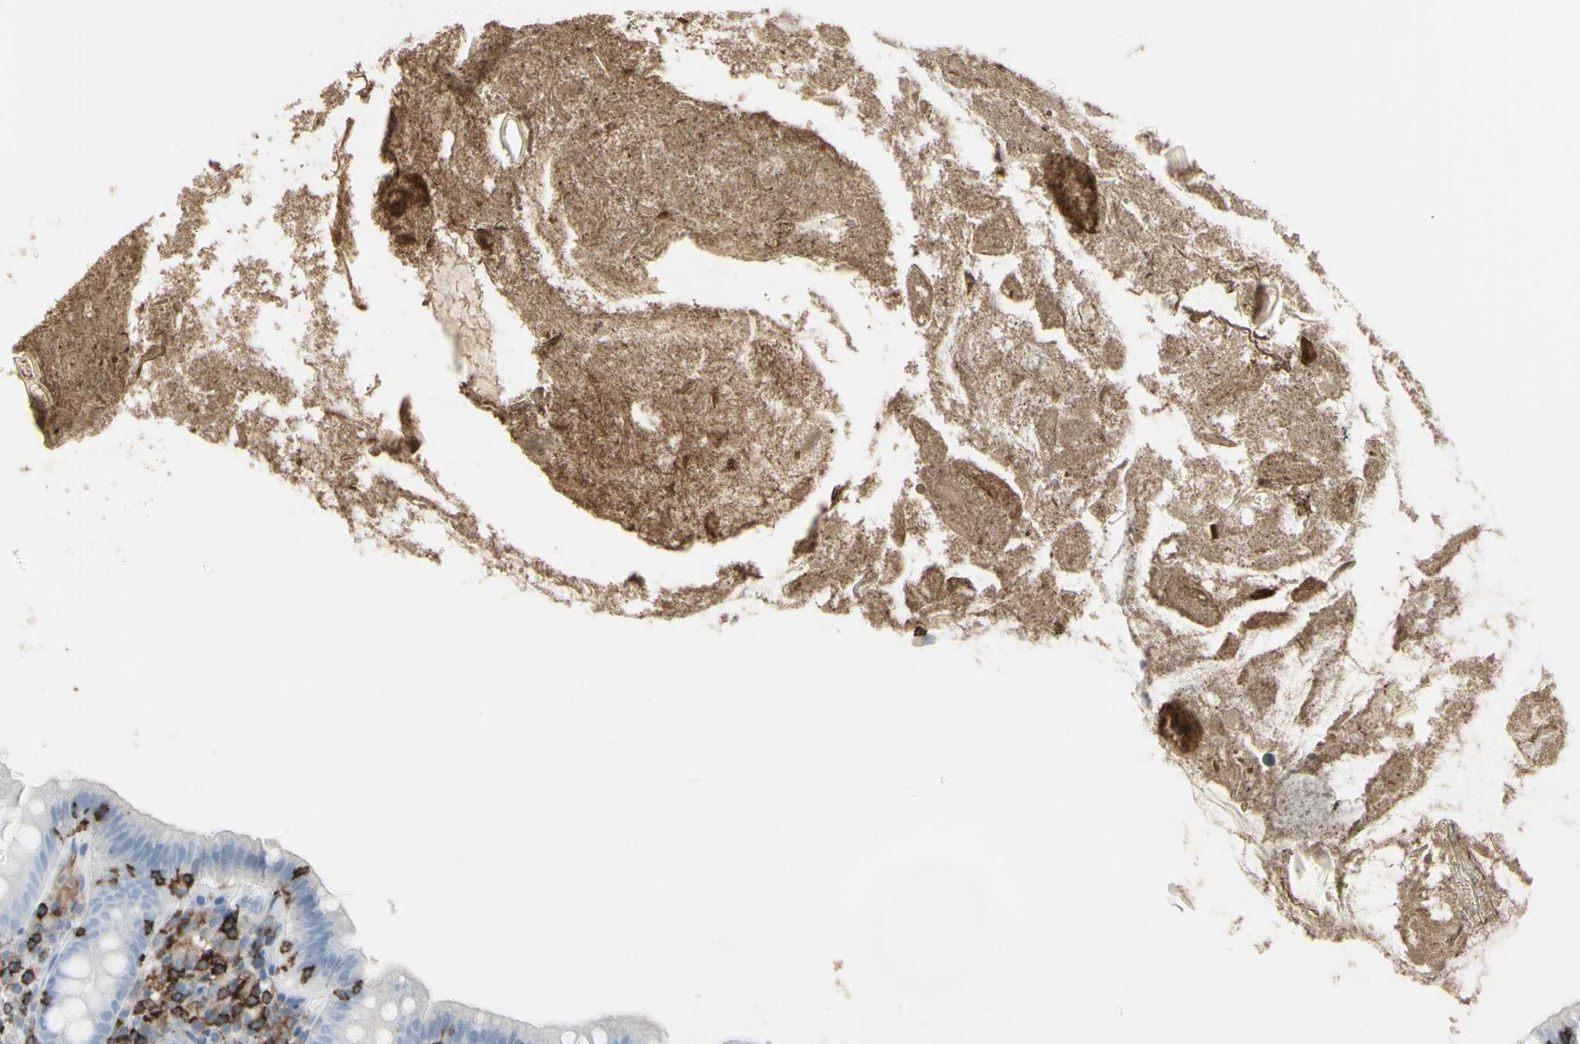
{"staining": {"intensity": "negative", "quantity": "none", "location": "none"}, "tissue": "appendix", "cell_type": "Glandular cells", "image_type": "normal", "snomed": [{"axis": "morphology", "description": "Normal tissue, NOS"}, {"axis": "topography", "description": "Appendix"}], "caption": "DAB (3,3'-diaminobenzidine) immunohistochemical staining of benign appendix displays no significant staining in glandular cells.", "gene": "NRG1", "patient": {"sex": "male", "age": 52}}